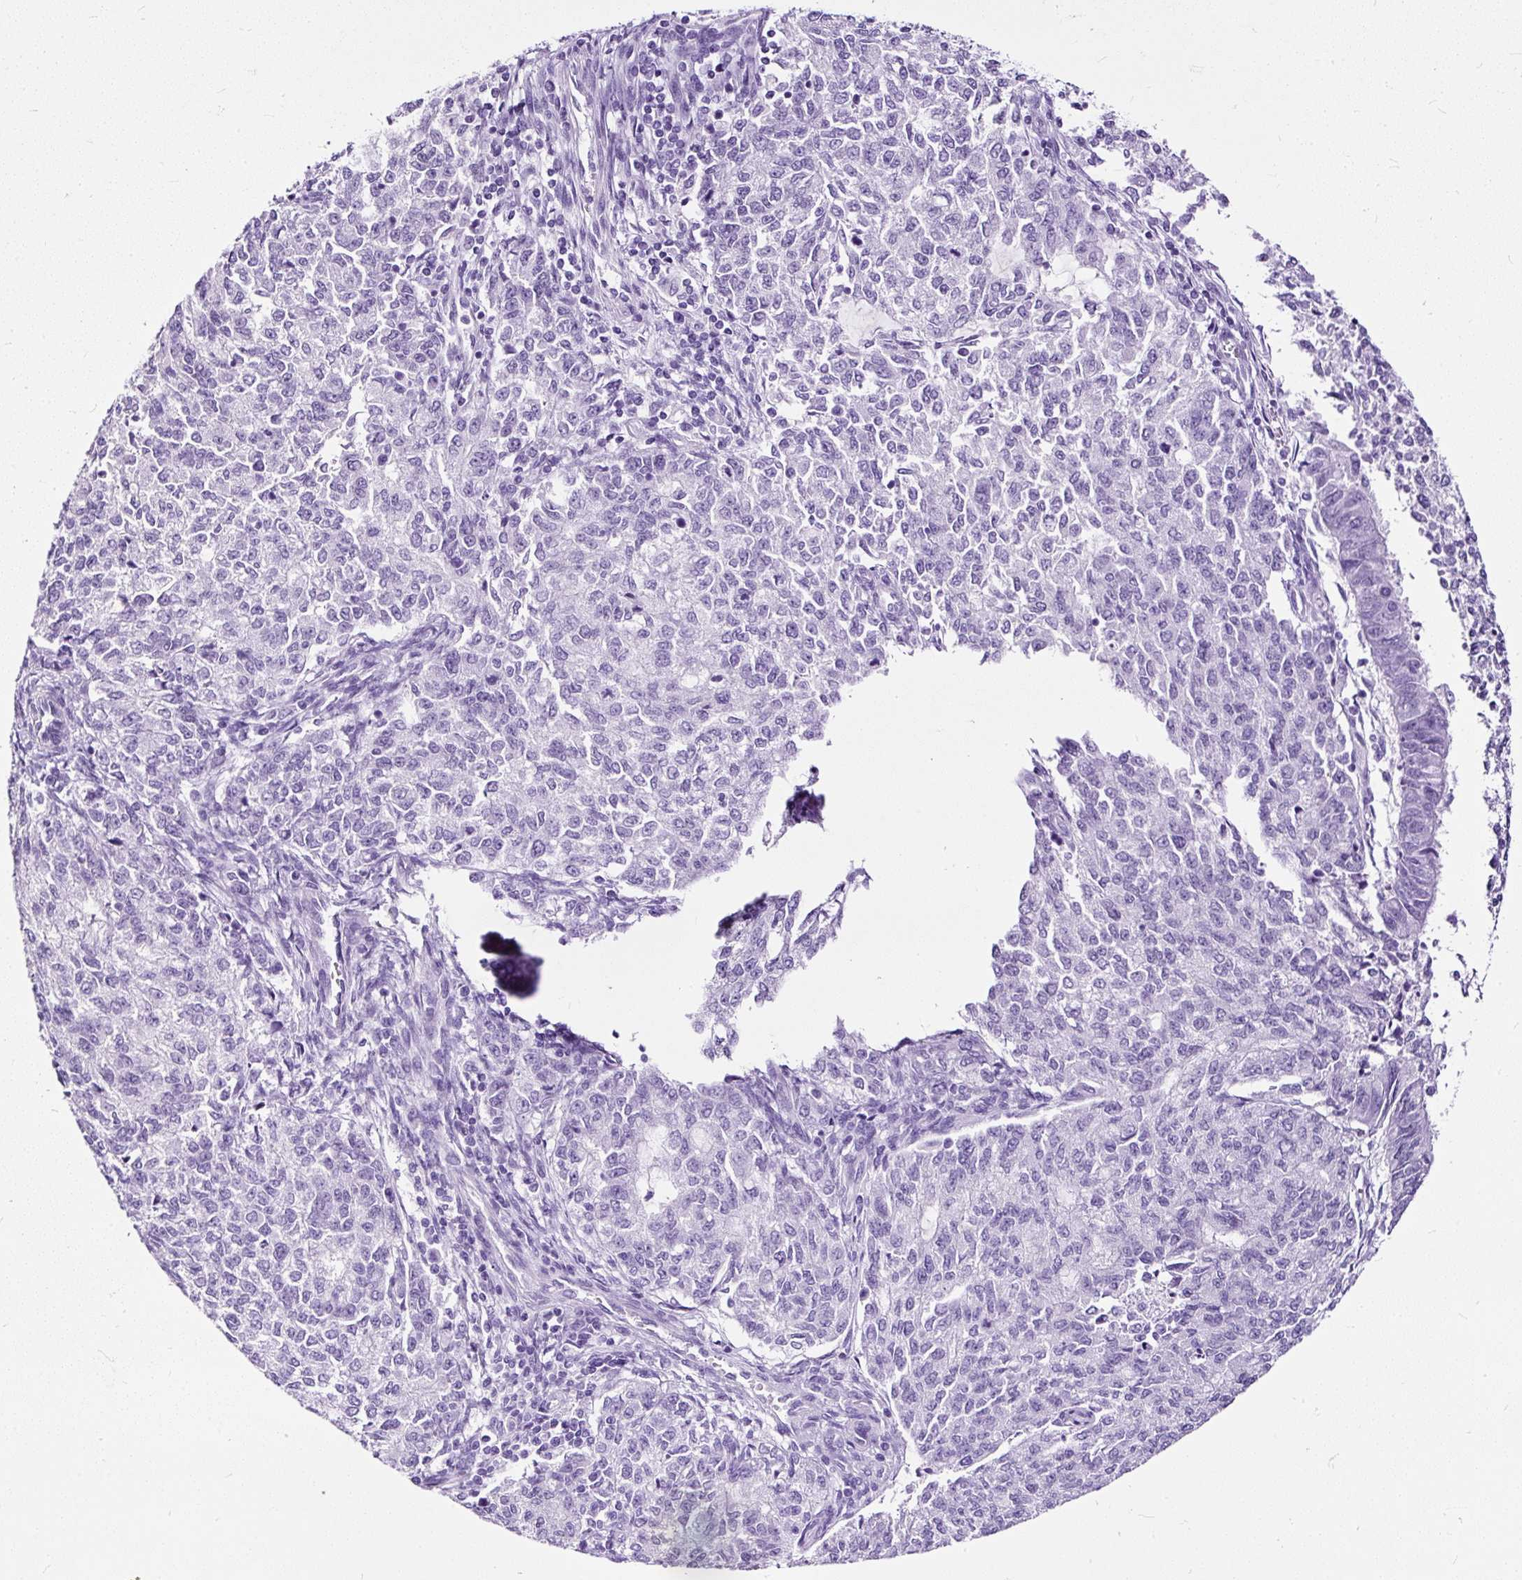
{"staining": {"intensity": "negative", "quantity": "none", "location": "none"}, "tissue": "endometrial cancer", "cell_type": "Tumor cells", "image_type": "cancer", "snomed": [{"axis": "morphology", "description": "Adenocarcinoma, NOS"}, {"axis": "topography", "description": "Endometrium"}], "caption": "Immunohistochemistry (IHC) of endometrial adenocarcinoma shows no expression in tumor cells. The staining was performed using DAB (3,3'-diaminobenzidine) to visualize the protein expression in brown, while the nuclei were stained in blue with hematoxylin (Magnification: 20x).", "gene": "NTS", "patient": {"sex": "female", "age": 50}}